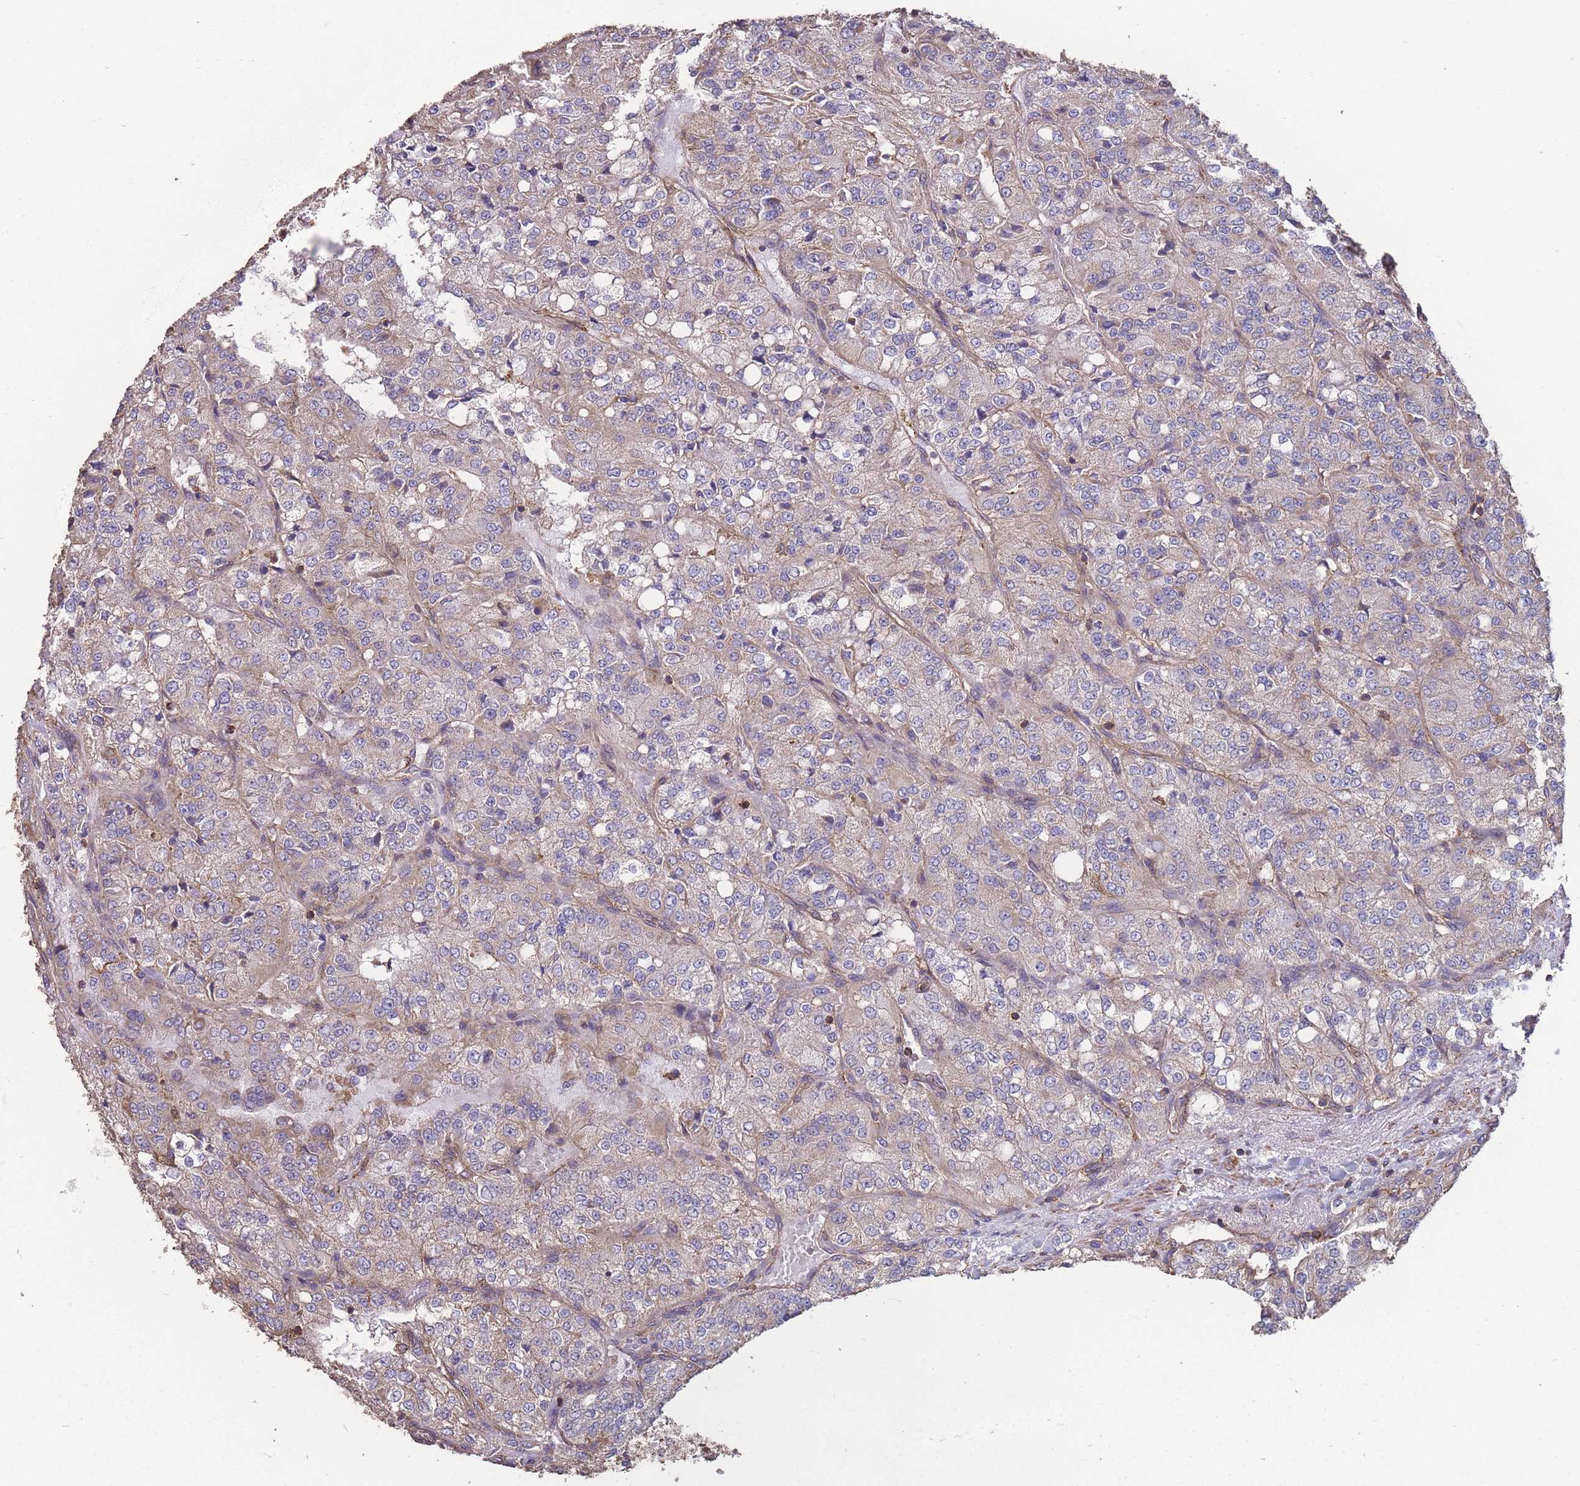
{"staining": {"intensity": "moderate", "quantity": "25%-75%", "location": "cytoplasmic/membranous"}, "tissue": "renal cancer", "cell_type": "Tumor cells", "image_type": "cancer", "snomed": [{"axis": "morphology", "description": "Adenocarcinoma, NOS"}, {"axis": "topography", "description": "Kidney"}], "caption": "Immunohistochemical staining of human renal adenocarcinoma reveals medium levels of moderate cytoplasmic/membranous positivity in about 25%-75% of tumor cells.", "gene": "NUDT21", "patient": {"sex": "female", "age": 63}}